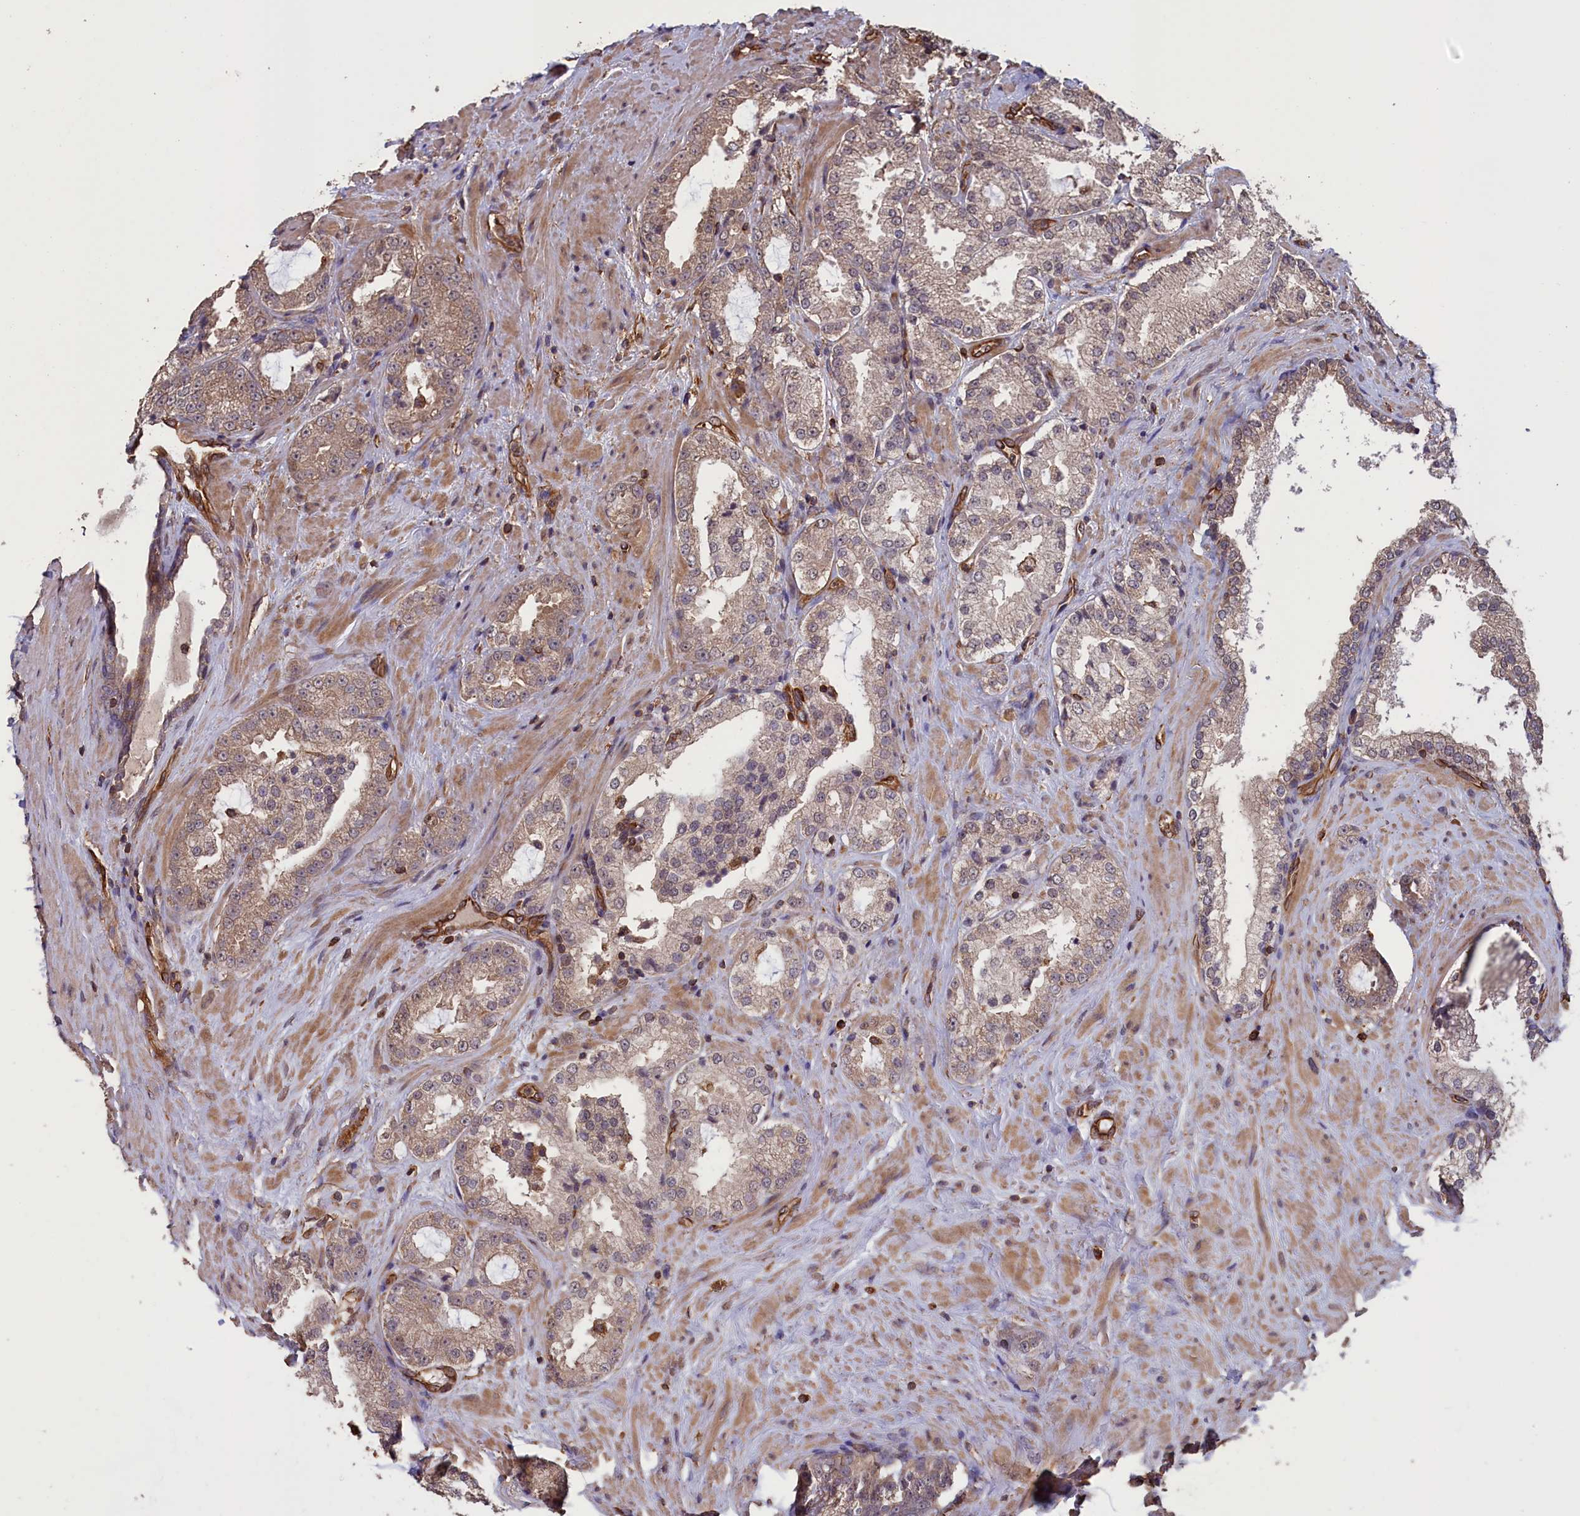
{"staining": {"intensity": "weak", "quantity": "25%-75%", "location": "cytoplasmic/membranous"}, "tissue": "prostate cancer", "cell_type": "Tumor cells", "image_type": "cancer", "snomed": [{"axis": "morphology", "description": "Adenocarcinoma, High grade"}, {"axis": "topography", "description": "Prostate"}], "caption": "Prostate cancer (high-grade adenocarcinoma) tissue shows weak cytoplasmic/membranous expression in about 25%-75% of tumor cells Using DAB (brown) and hematoxylin (blue) stains, captured at high magnification using brightfield microscopy.", "gene": "DAPK3", "patient": {"sex": "male", "age": 73}}